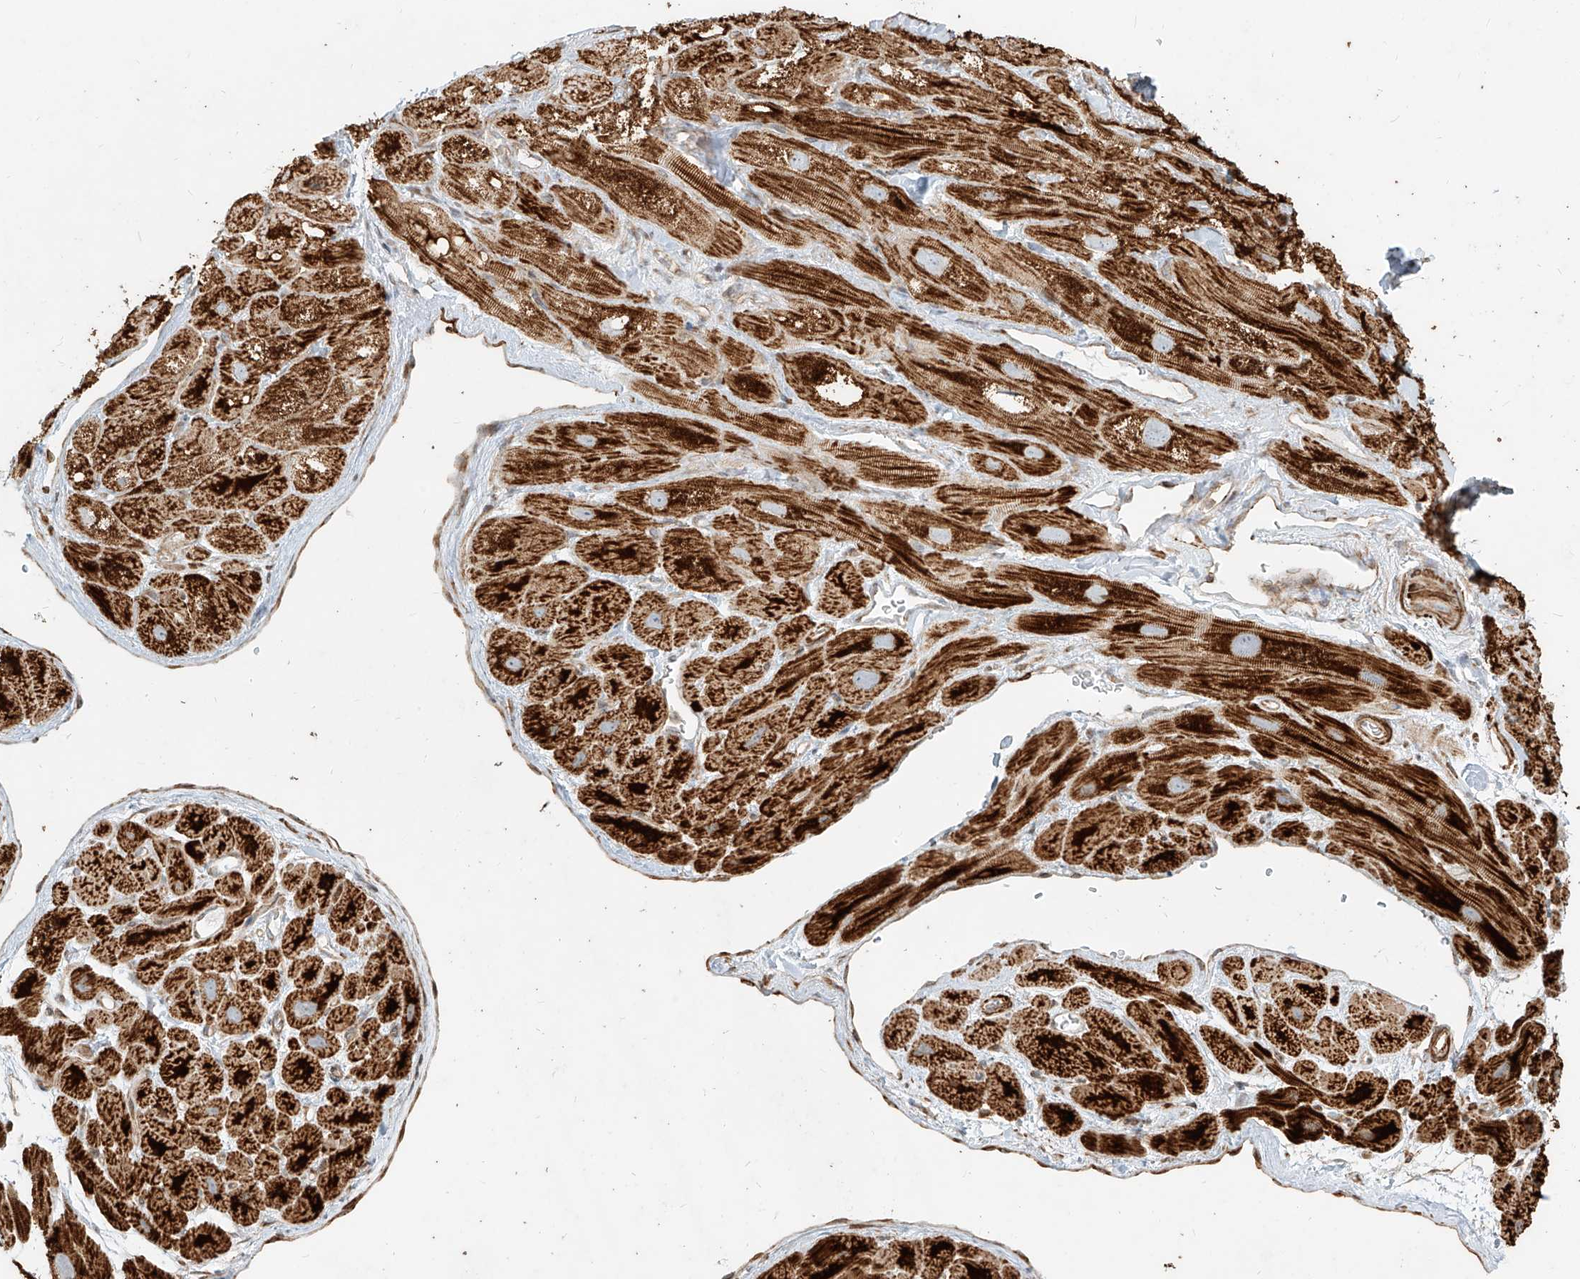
{"staining": {"intensity": "strong", "quantity": ">75%", "location": "cytoplasmic/membranous"}, "tissue": "heart muscle", "cell_type": "Cardiomyocytes", "image_type": "normal", "snomed": [{"axis": "morphology", "description": "Normal tissue, NOS"}, {"axis": "topography", "description": "Heart"}], "caption": "Protein expression by immunohistochemistry exhibits strong cytoplasmic/membranous expression in about >75% of cardiomyocytes in normal heart muscle. The staining was performed using DAB (3,3'-diaminobenzidine), with brown indicating positive protein expression. Nuclei are stained blue with hematoxylin.", "gene": "MTX2", "patient": {"sex": "male", "age": 49}}